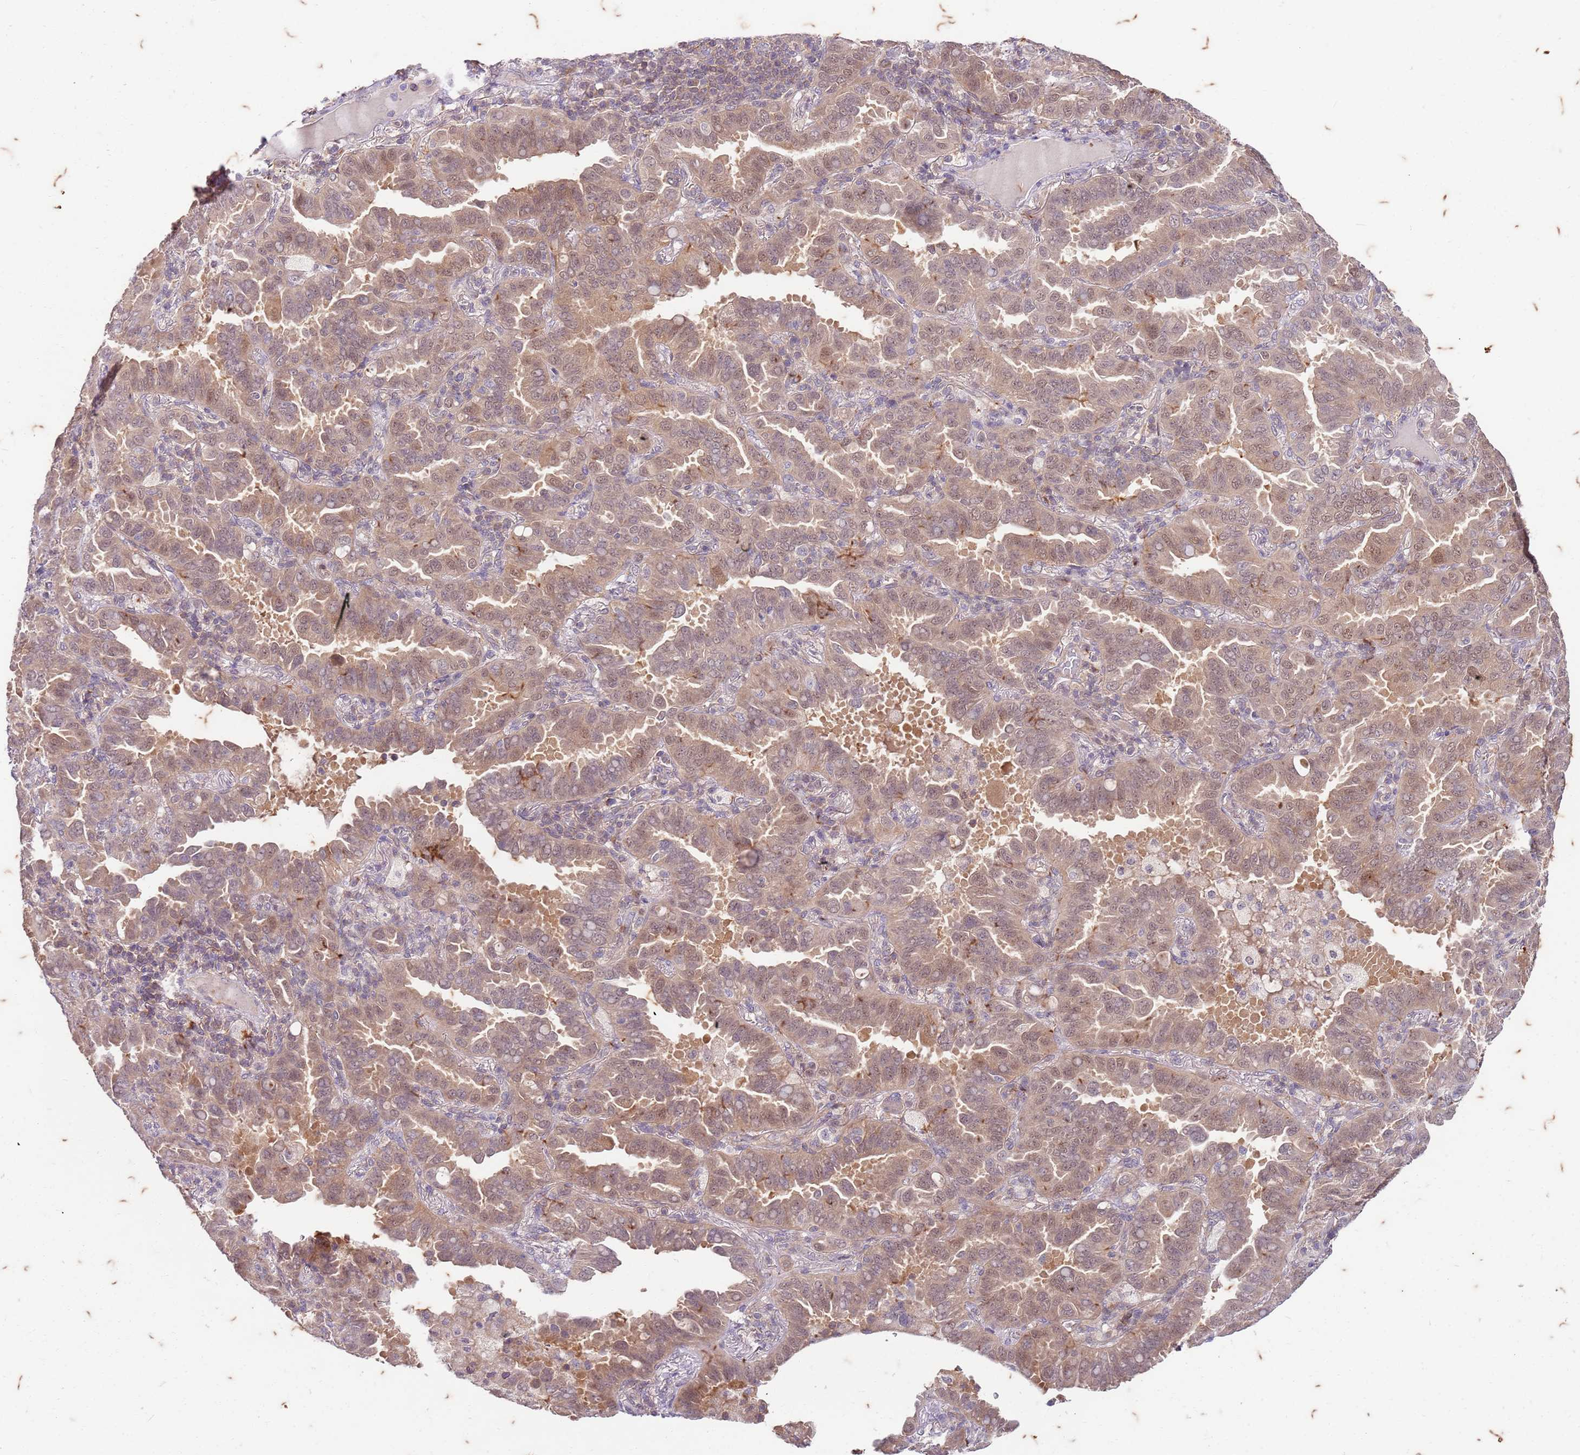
{"staining": {"intensity": "weak", "quantity": ">75%", "location": "cytoplasmic/membranous,nuclear"}, "tissue": "lung cancer", "cell_type": "Tumor cells", "image_type": "cancer", "snomed": [{"axis": "morphology", "description": "Adenocarcinoma, NOS"}, {"axis": "topography", "description": "Lung"}], "caption": "Human lung cancer (adenocarcinoma) stained for a protein (brown) demonstrates weak cytoplasmic/membranous and nuclear positive staining in approximately >75% of tumor cells.", "gene": "RAPGEF3", "patient": {"sex": "male", "age": 64}}